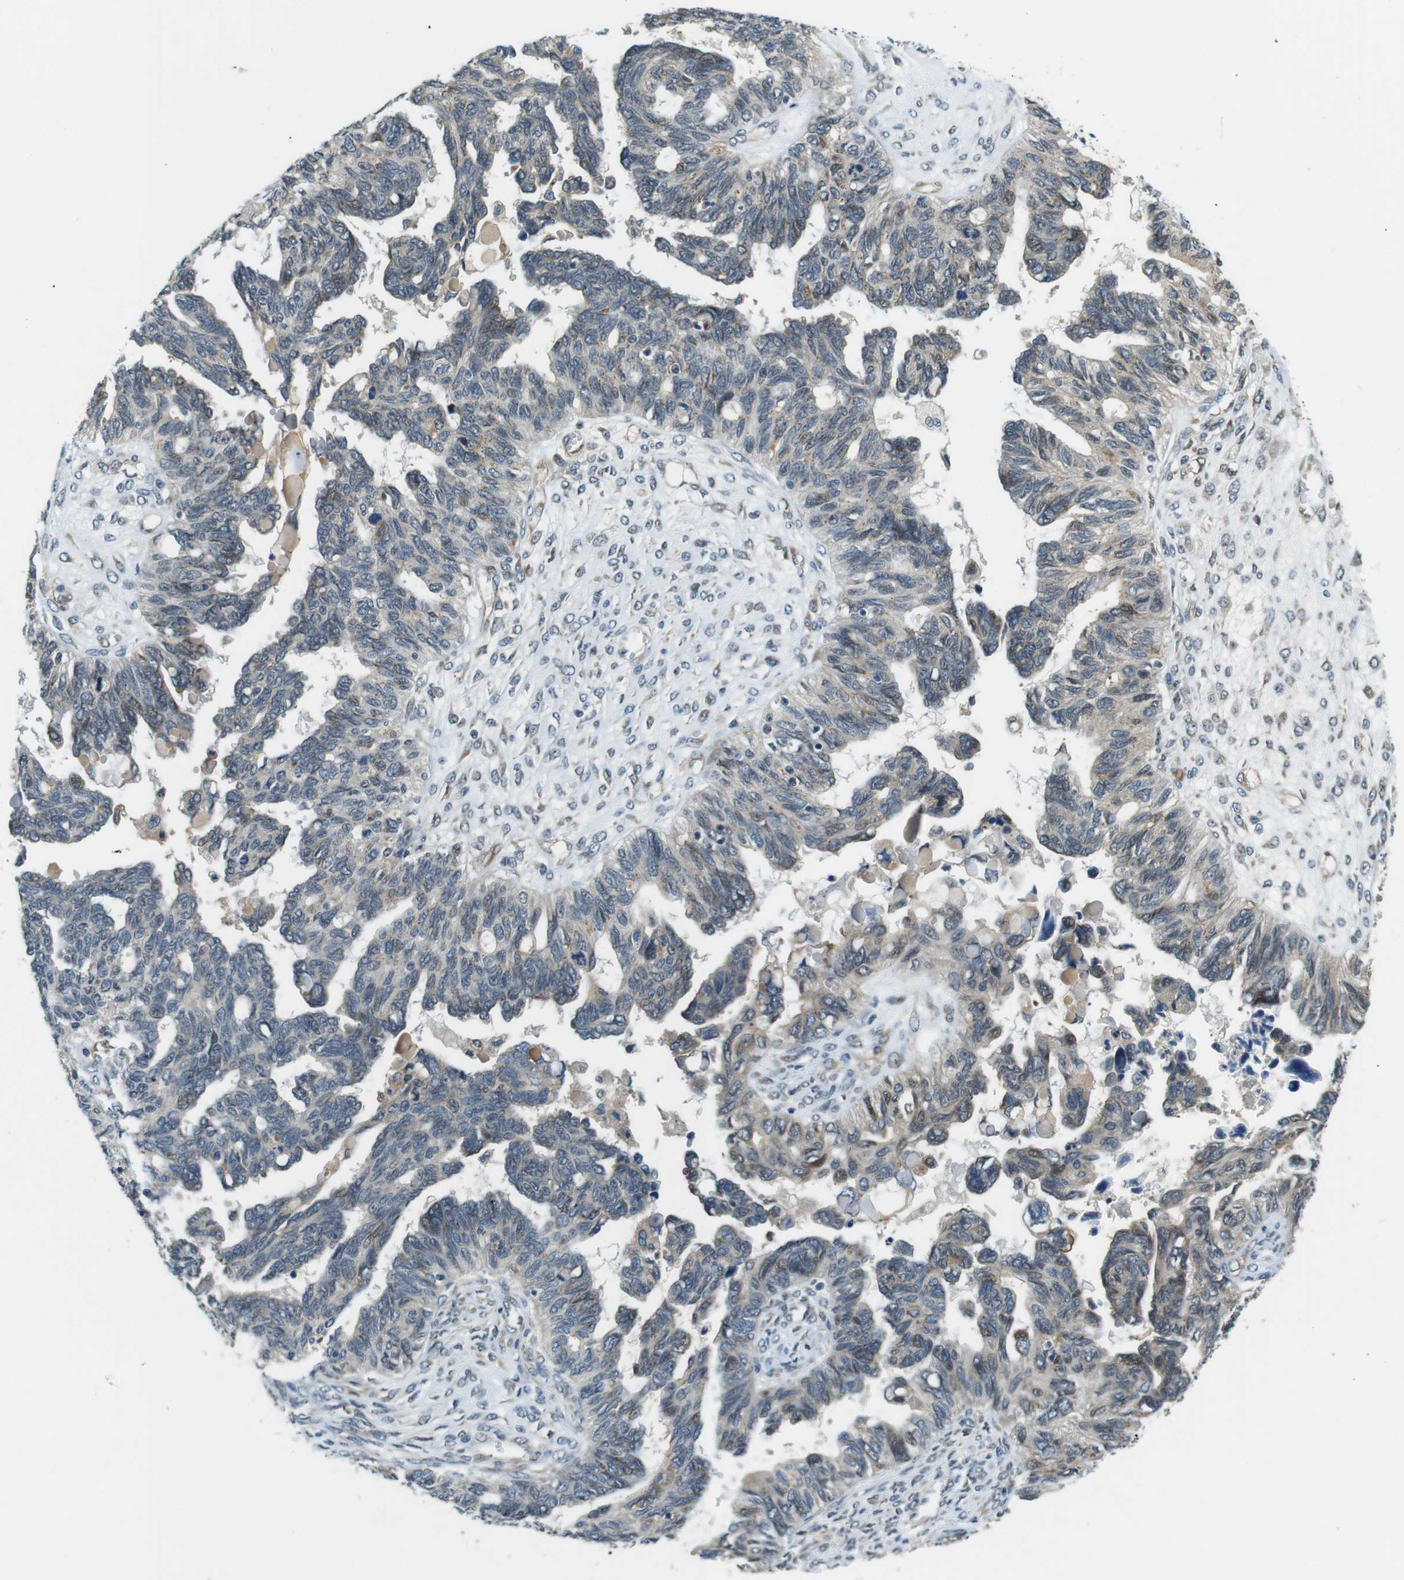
{"staining": {"intensity": "weak", "quantity": "<25%", "location": "cytoplasmic/membranous"}, "tissue": "ovarian cancer", "cell_type": "Tumor cells", "image_type": "cancer", "snomed": [{"axis": "morphology", "description": "Cystadenocarcinoma, serous, NOS"}, {"axis": "topography", "description": "Ovary"}], "caption": "Immunohistochemical staining of human ovarian cancer (serous cystadenocarcinoma) displays no significant positivity in tumor cells. Brightfield microscopy of immunohistochemistry (IHC) stained with DAB (3,3'-diaminobenzidine) (brown) and hematoxylin (blue), captured at high magnification.", "gene": "PALD1", "patient": {"sex": "female", "age": 79}}